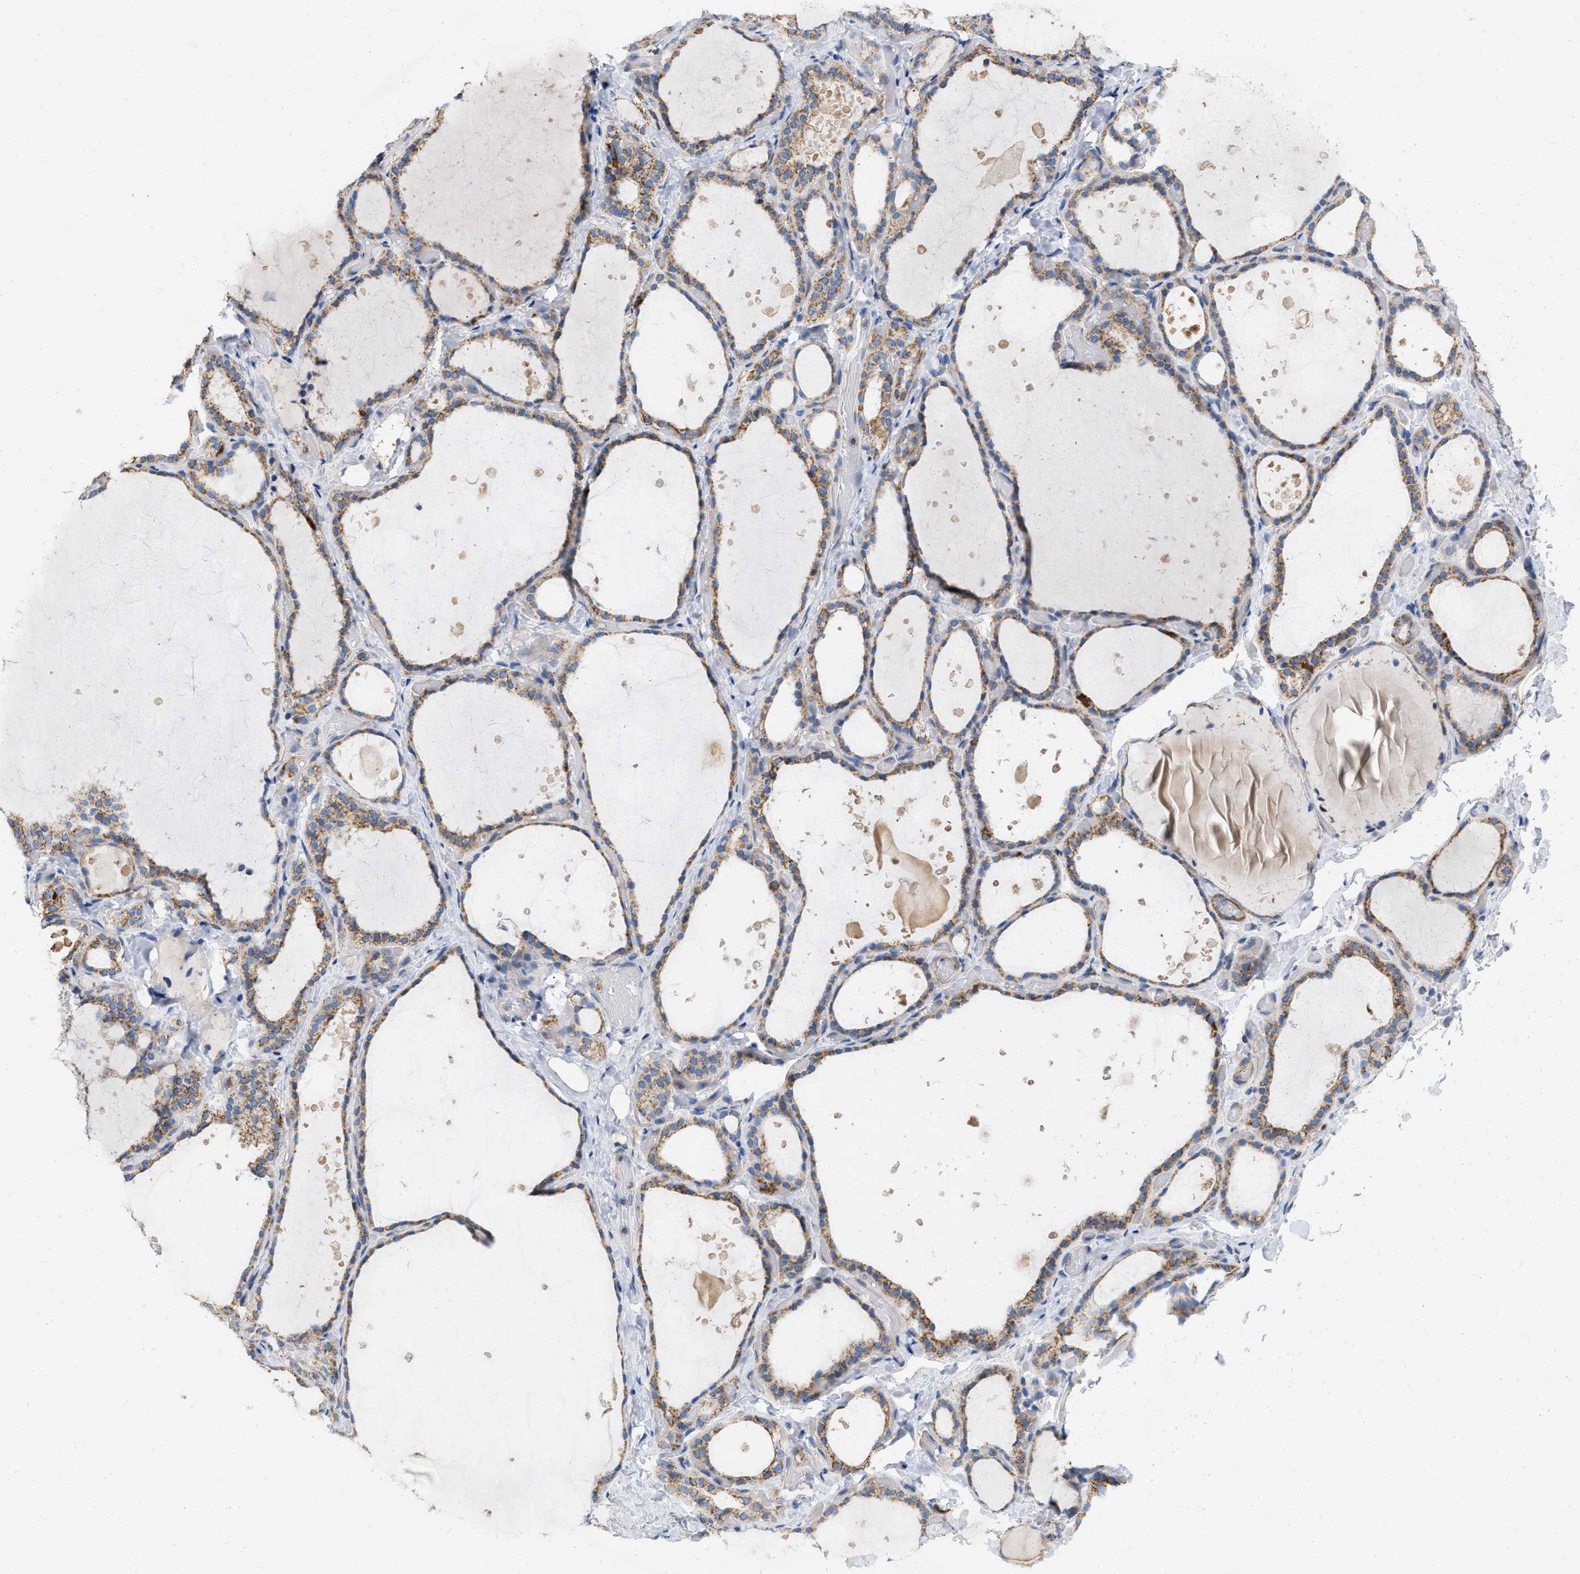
{"staining": {"intensity": "moderate", "quantity": ">75%", "location": "cytoplasmic/membranous"}, "tissue": "thyroid gland", "cell_type": "Glandular cells", "image_type": "normal", "snomed": [{"axis": "morphology", "description": "Normal tissue, NOS"}, {"axis": "topography", "description": "Thyroid gland"}], "caption": "A medium amount of moderate cytoplasmic/membranous positivity is appreciated in approximately >75% of glandular cells in normal thyroid gland.", "gene": "GRB10", "patient": {"sex": "female", "age": 44}}